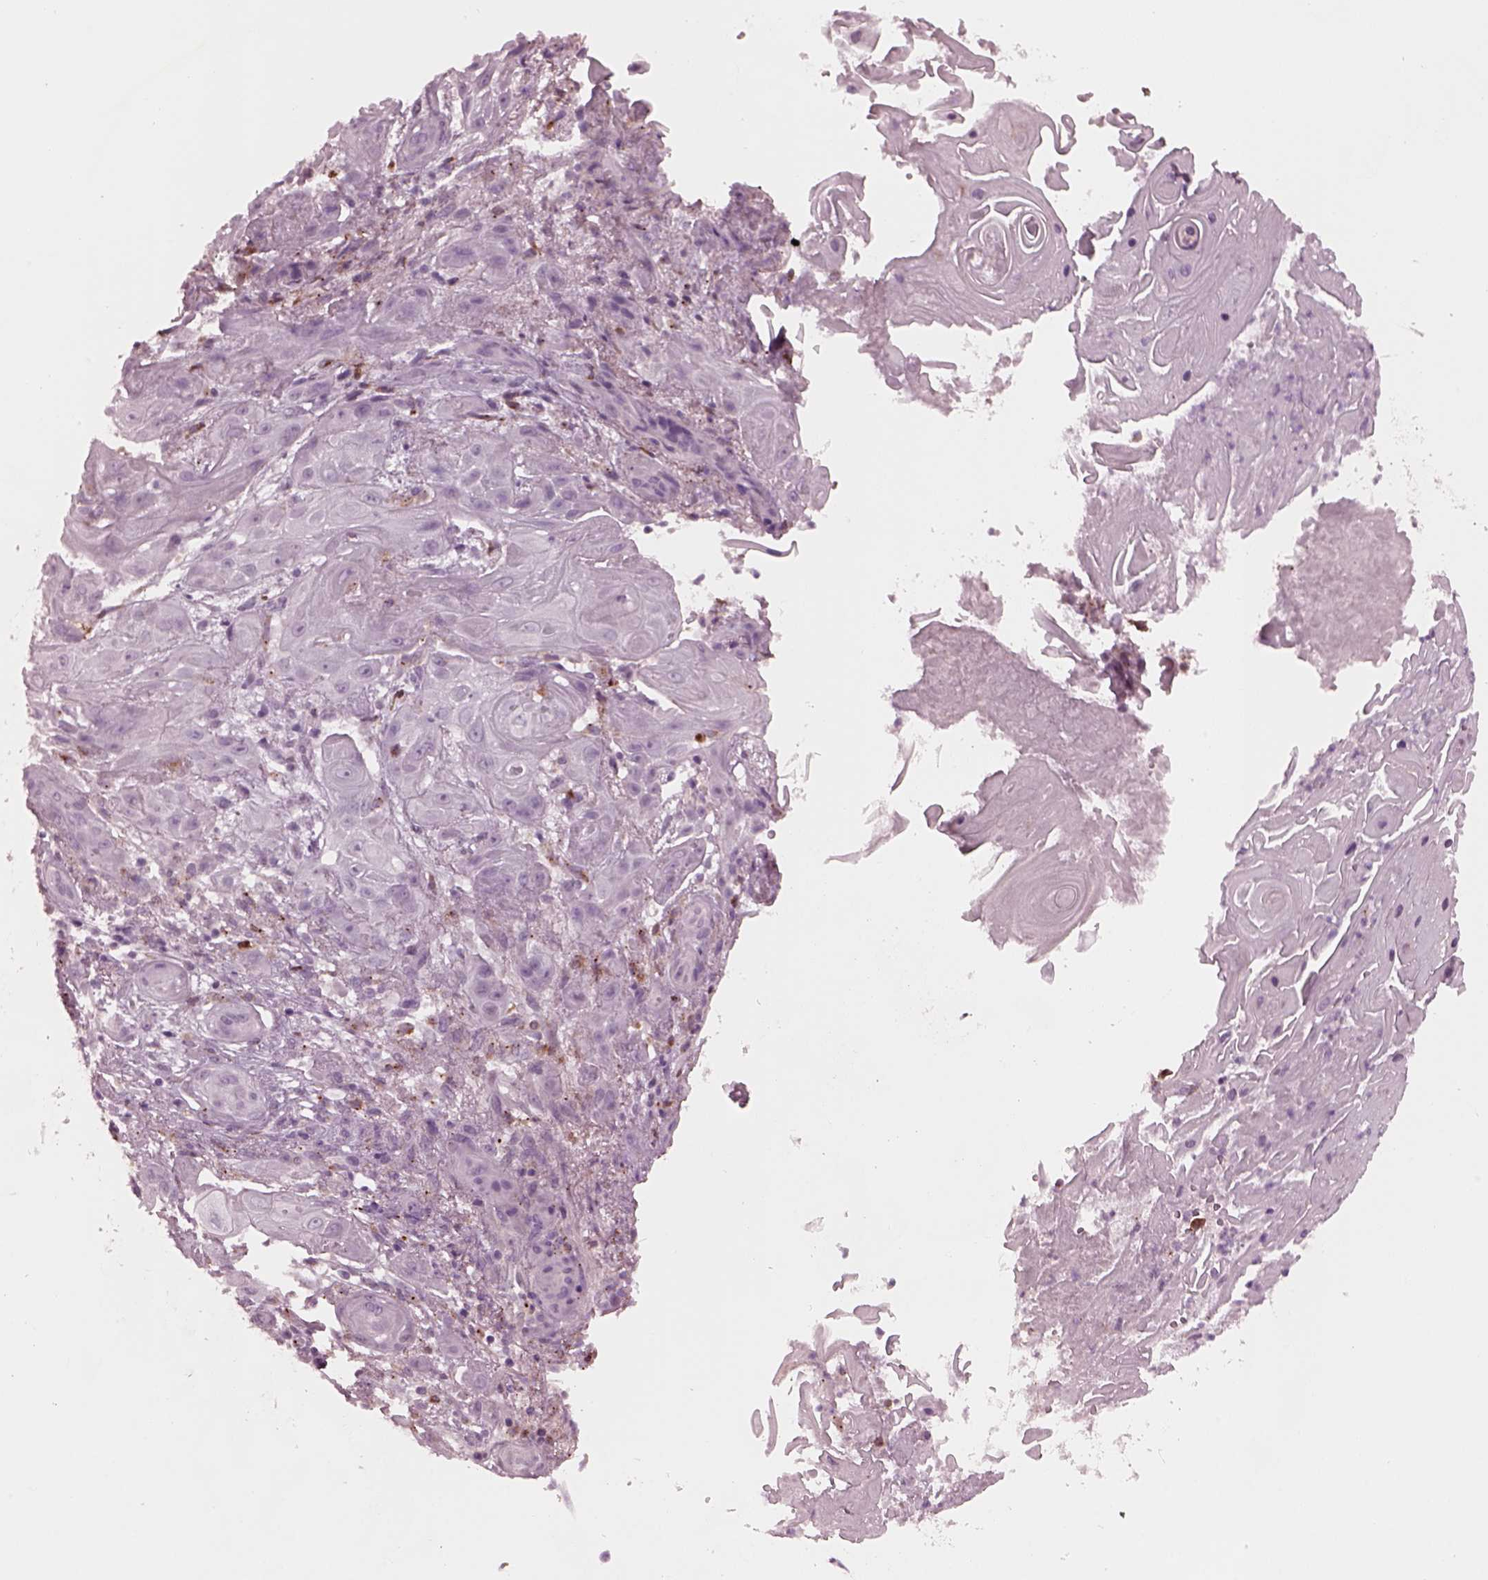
{"staining": {"intensity": "negative", "quantity": "none", "location": "none"}, "tissue": "skin cancer", "cell_type": "Tumor cells", "image_type": "cancer", "snomed": [{"axis": "morphology", "description": "Squamous cell carcinoma, NOS"}, {"axis": "topography", "description": "Skin"}], "caption": "Immunohistochemical staining of human skin cancer reveals no significant expression in tumor cells.", "gene": "SLAMF8", "patient": {"sex": "male", "age": 62}}